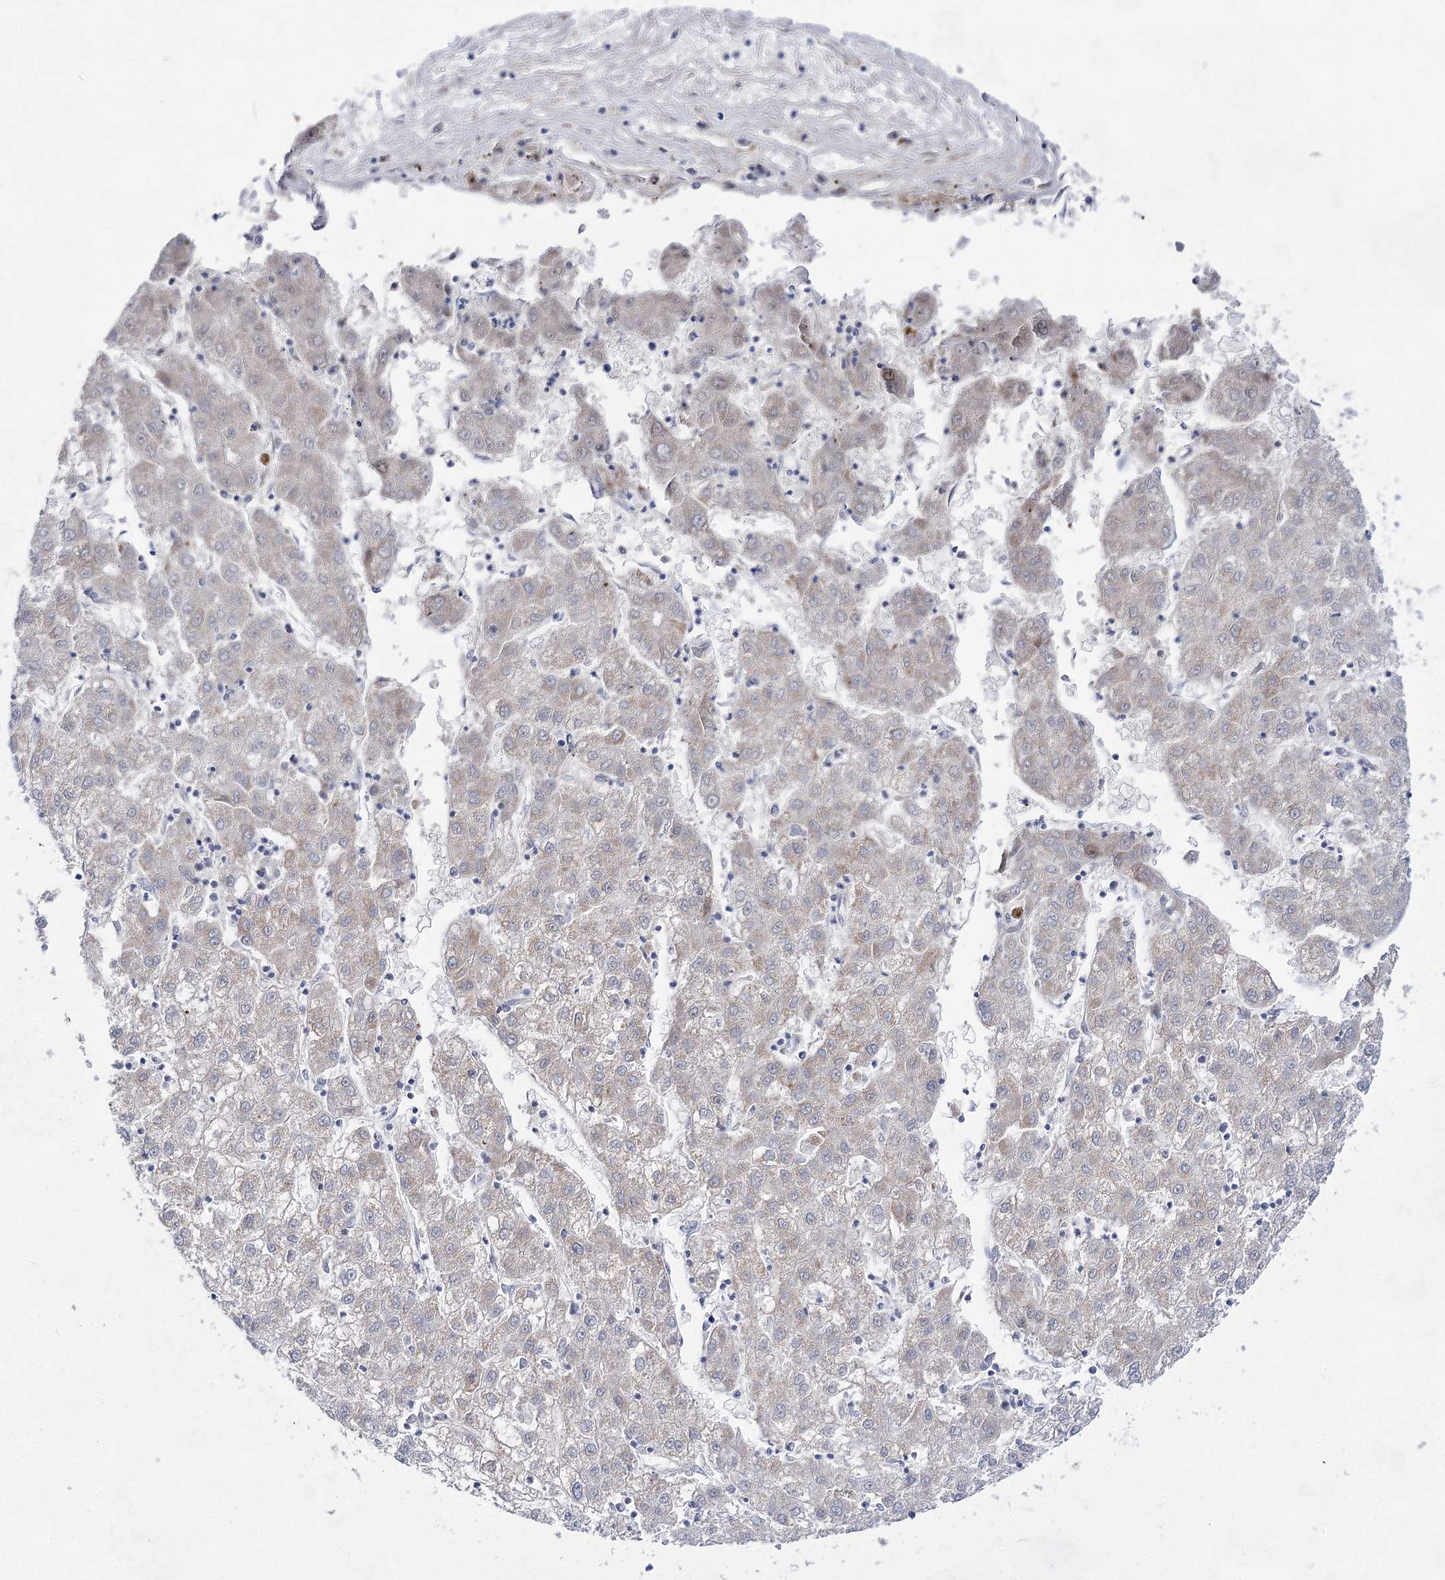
{"staining": {"intensity": "weak", "quantity": "<25%", "location": "cytoplasmic/membranous"}, "tissue": "liver cancer", "cell_type": "Tumor cells", "image_type": "cancer", "snomed": [{"axis": "morphology", "description": "Carcinoma, Hepatocellular, NOS"}, {"axis": "topography", "description": "Liver"}], "caption": "This is a image of IHC staining of hepatocellular carcinoma (liver), which shows no staining in tumor cells. Brightfield microscopy of IHC stained with DAB (brown) and hematoxylin (blue), captured at high magnification.", "gene": "BPHL", "patient": {"sex": "male", "age": 72}}